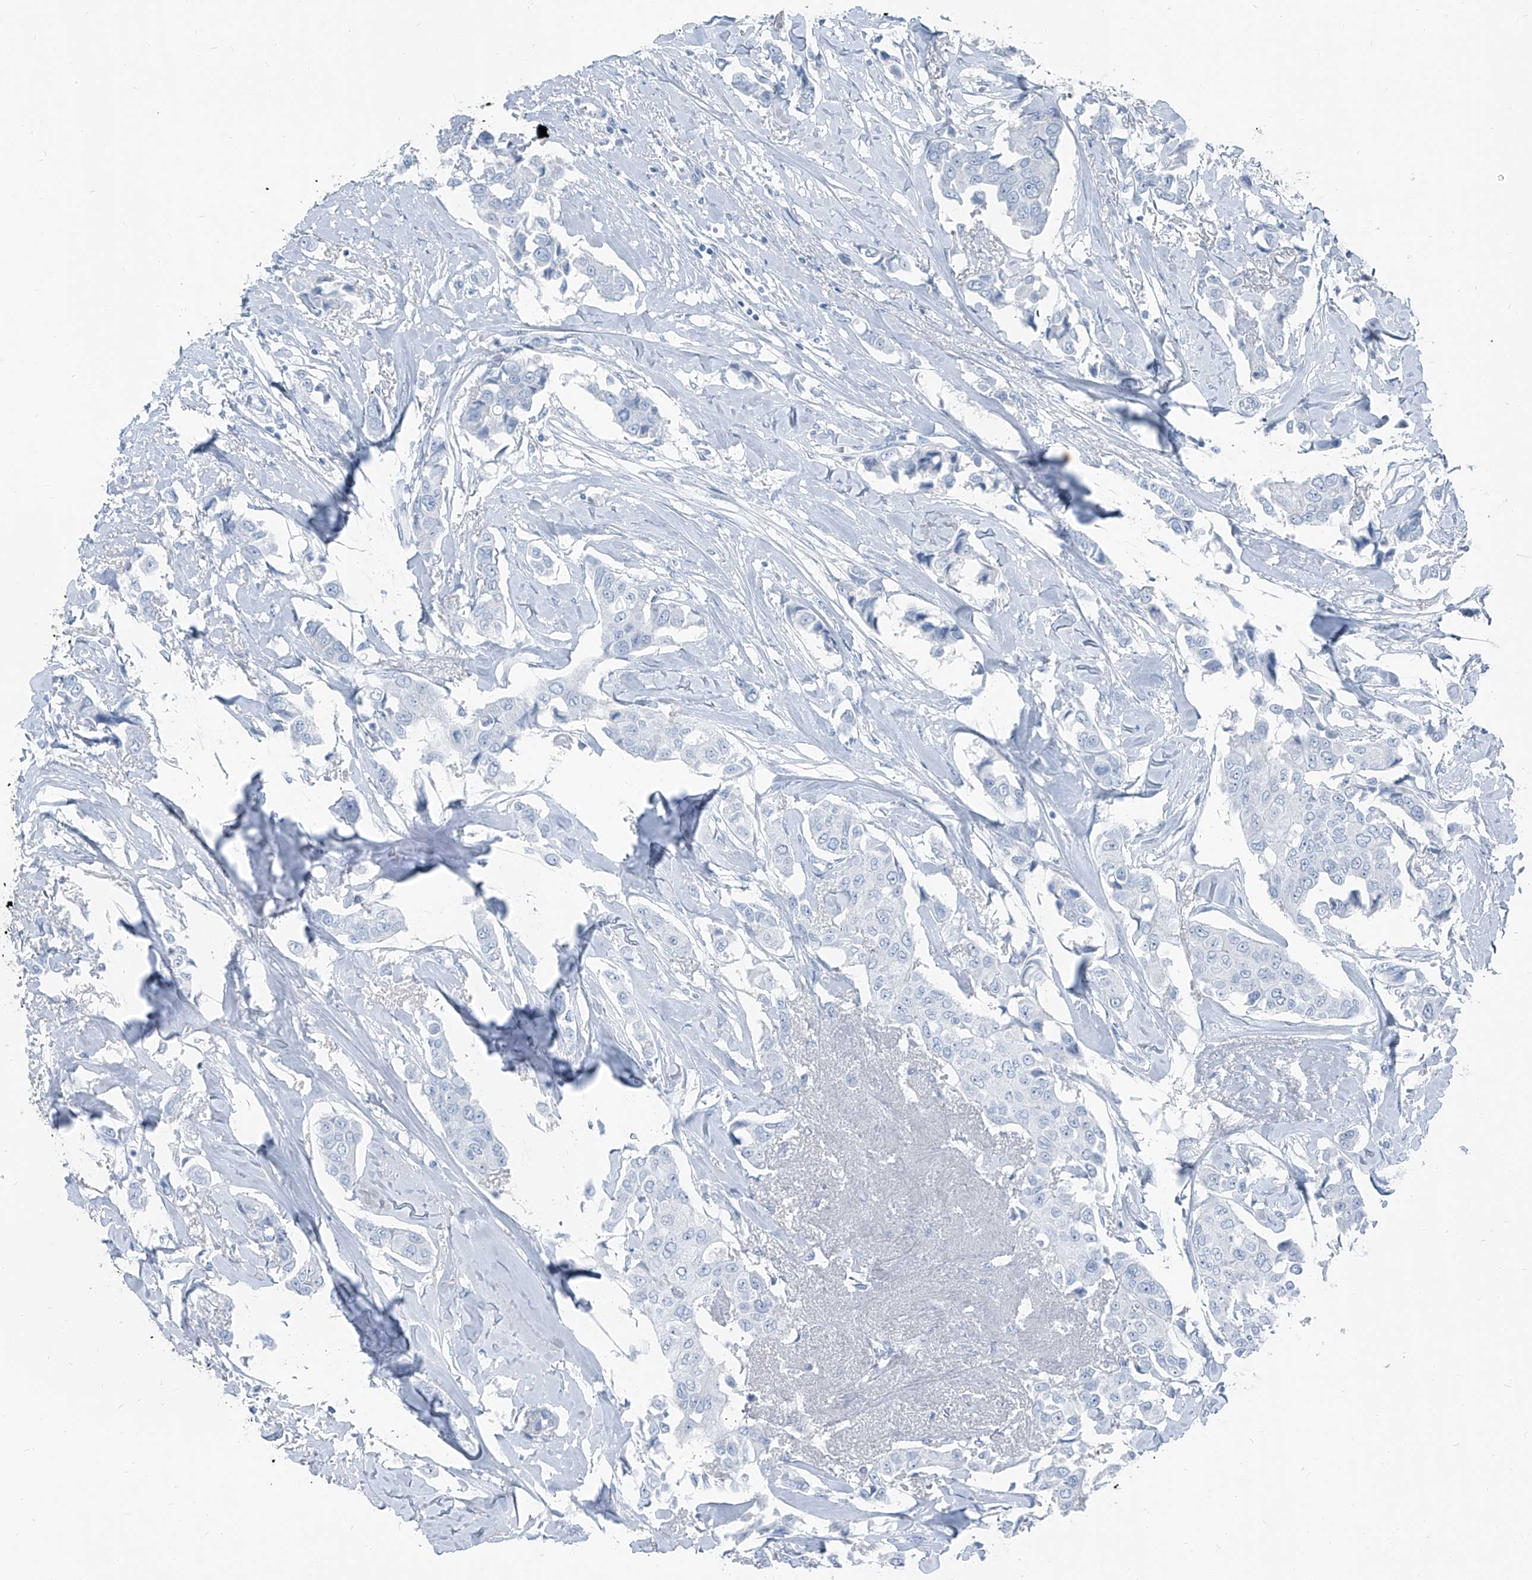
{"staining": {"intensity": "negative", "quantity": "none", "location": "none"}, "tissue": "breast cancer", "cell_type": "Tumor cells", "image_type": "cancer", "snomed": [{"axis": "morphology", "description": "Duct carcinoma"}, {"axis": "topography", "description": "Breast"}], "caption": "Breast intraductal carcinoma stained for a protein using immunohistochemistry reveals no expression tumor cells.", "gene": "RGN", "patient": {"sex": "female", "age": 80}}